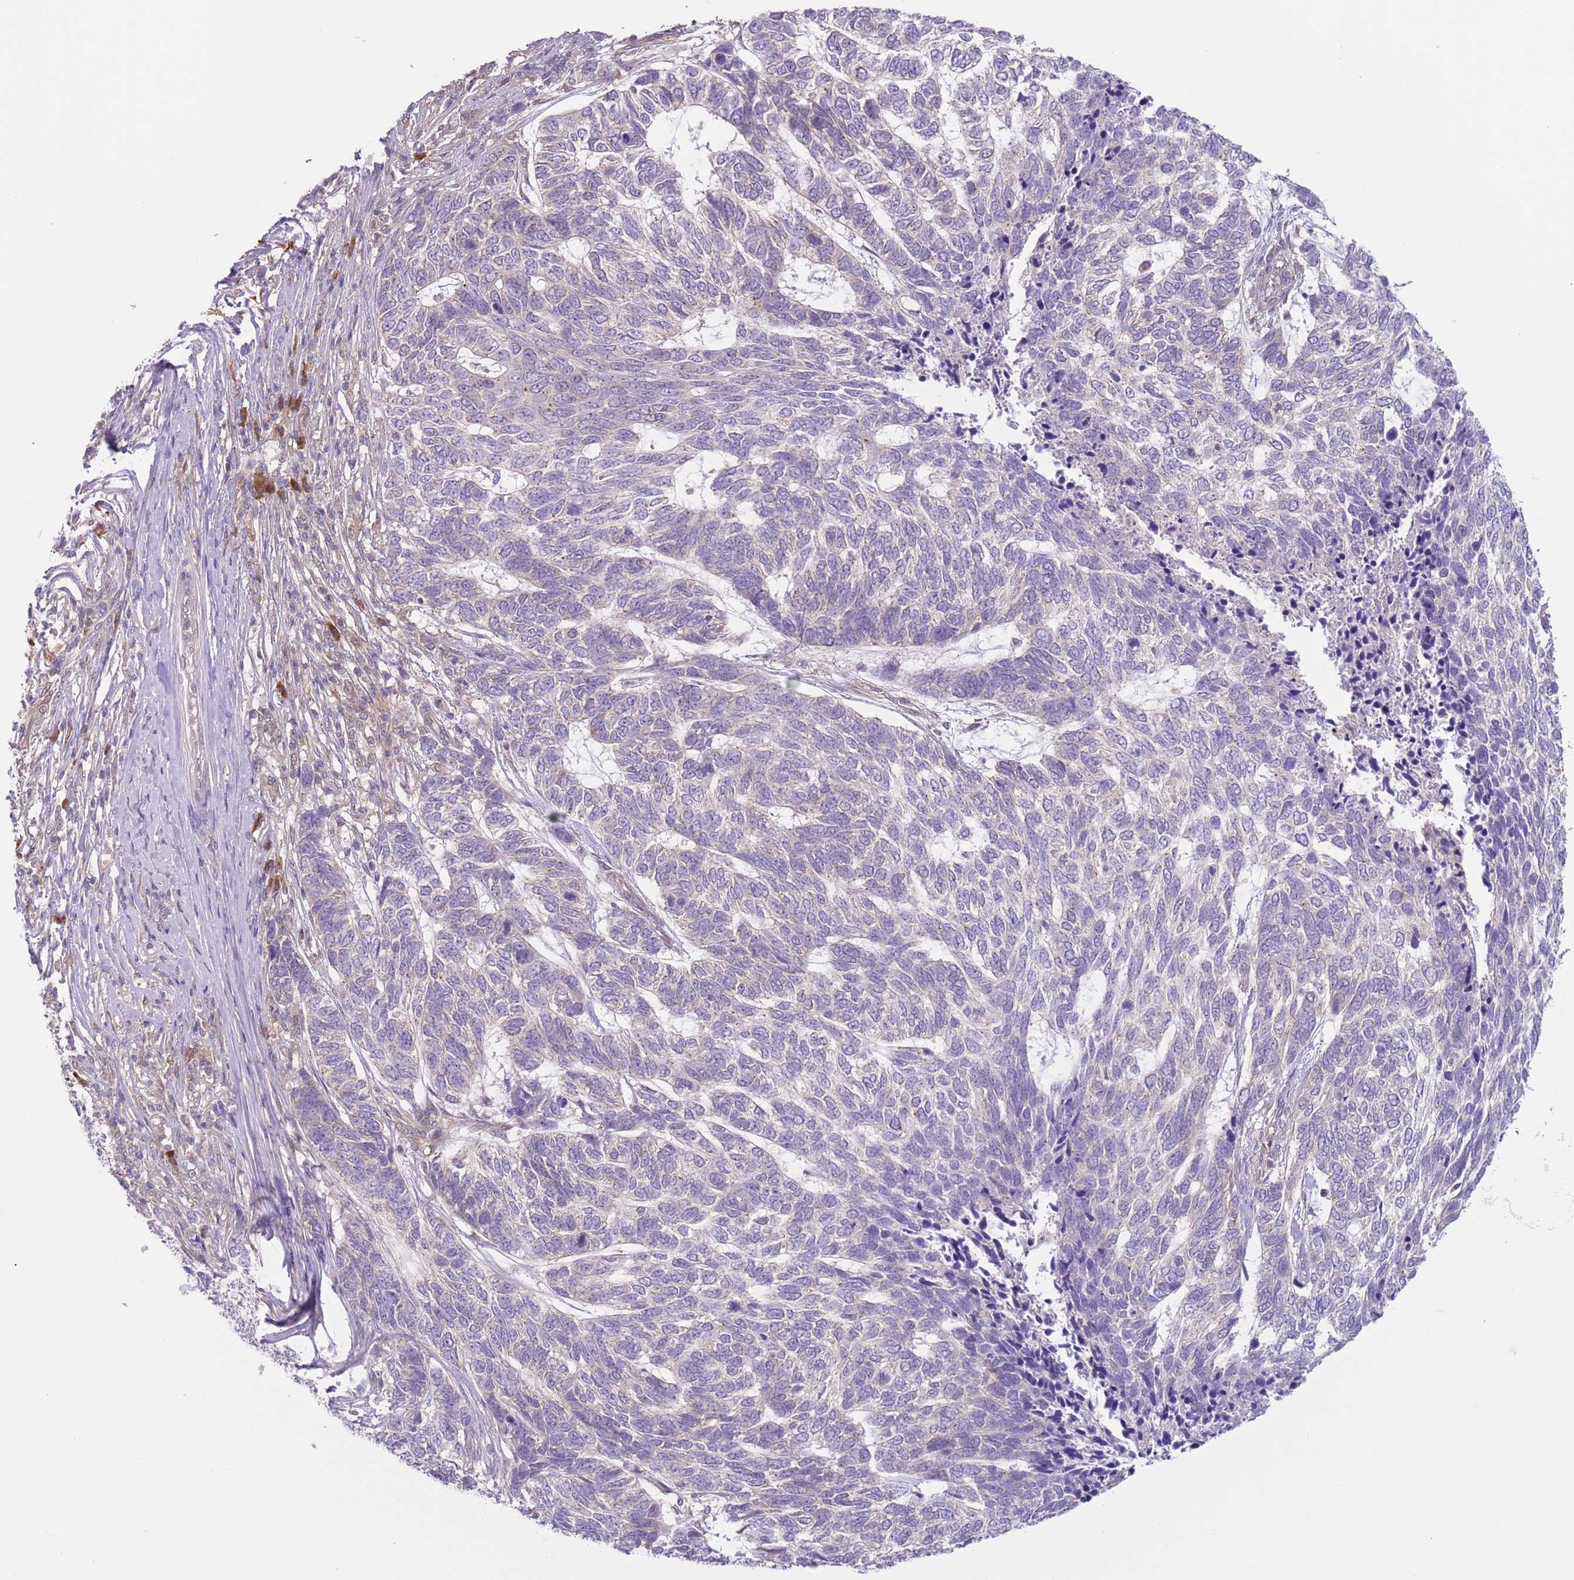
{"staining": {"intensity": "negative", "quantity": "none", "location": "none"}, "tissue": "skin cancer", "cell_type": "Tumor cells", "image_type": "cancer", "snomed": [{"axis": "morphology", "description": "Basal cell carcinoma"}, {"axis": "topography", "description": "Skin"}], "caption": "There is no significant staining in tumor cells of skin basal cell carcinoma. (IHC, brightfield microscopy, high magnification).", "gene": "COPE", "patient": {"sex": "female", "age": 65}}